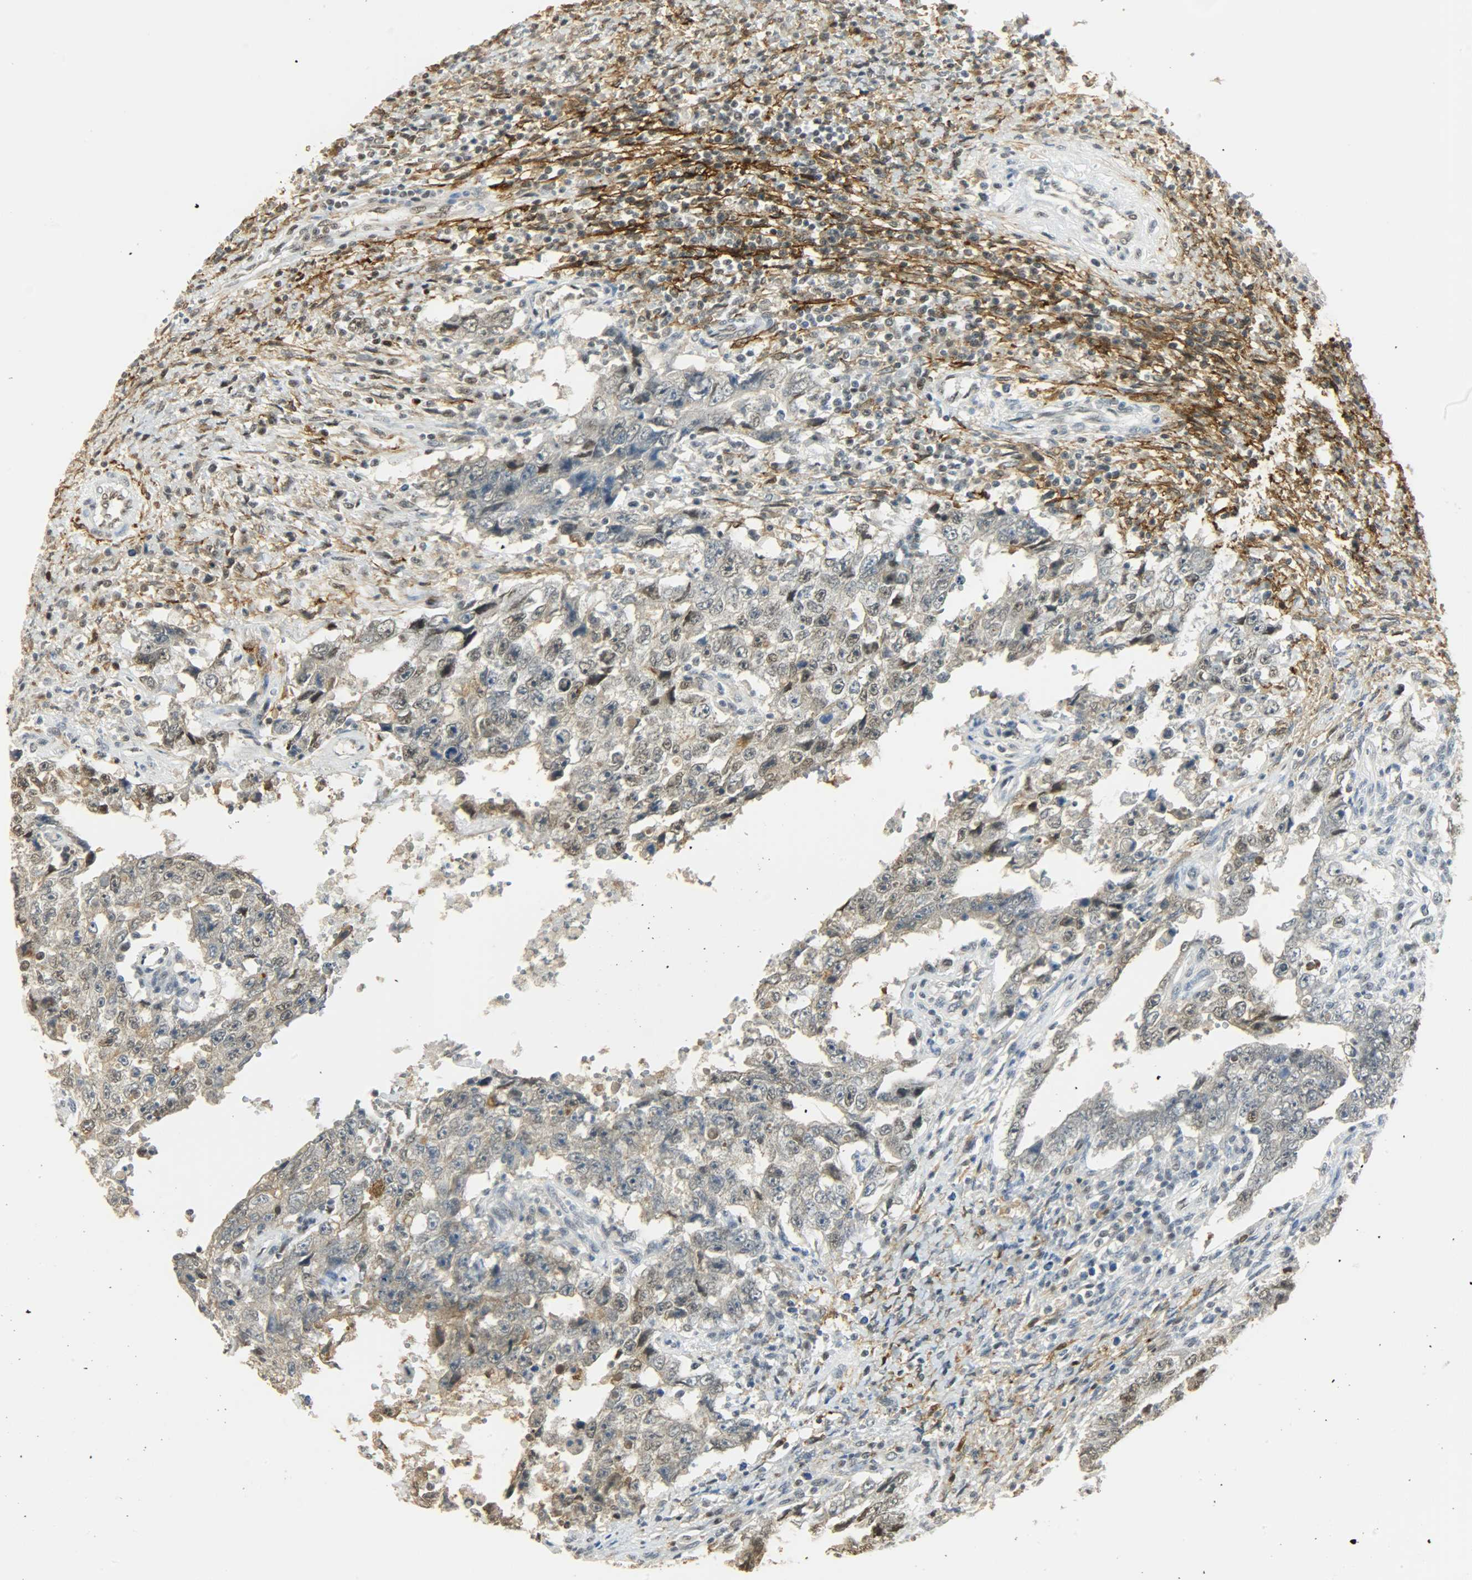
{"staining": {"intensity": "weak", "quantity": ">75%", "location": "nuclear"}, "tissue": "testis cancer", "cell_type": "Tumor cells", "image_type": "cancer", "snomed": [{"axis": "morphology", "description": "Carcinoma, Embryonal, NOS"}, {"axis": "topography", "description": "Testis"}], "caption": "This image reveals IHC staining of human testis cancer (embryonal carcinoma), with low weak nuclear expression in about >75% of tumor cells.", "gene": "NGFR", "patient": {"sex": "male", "age": 26}}